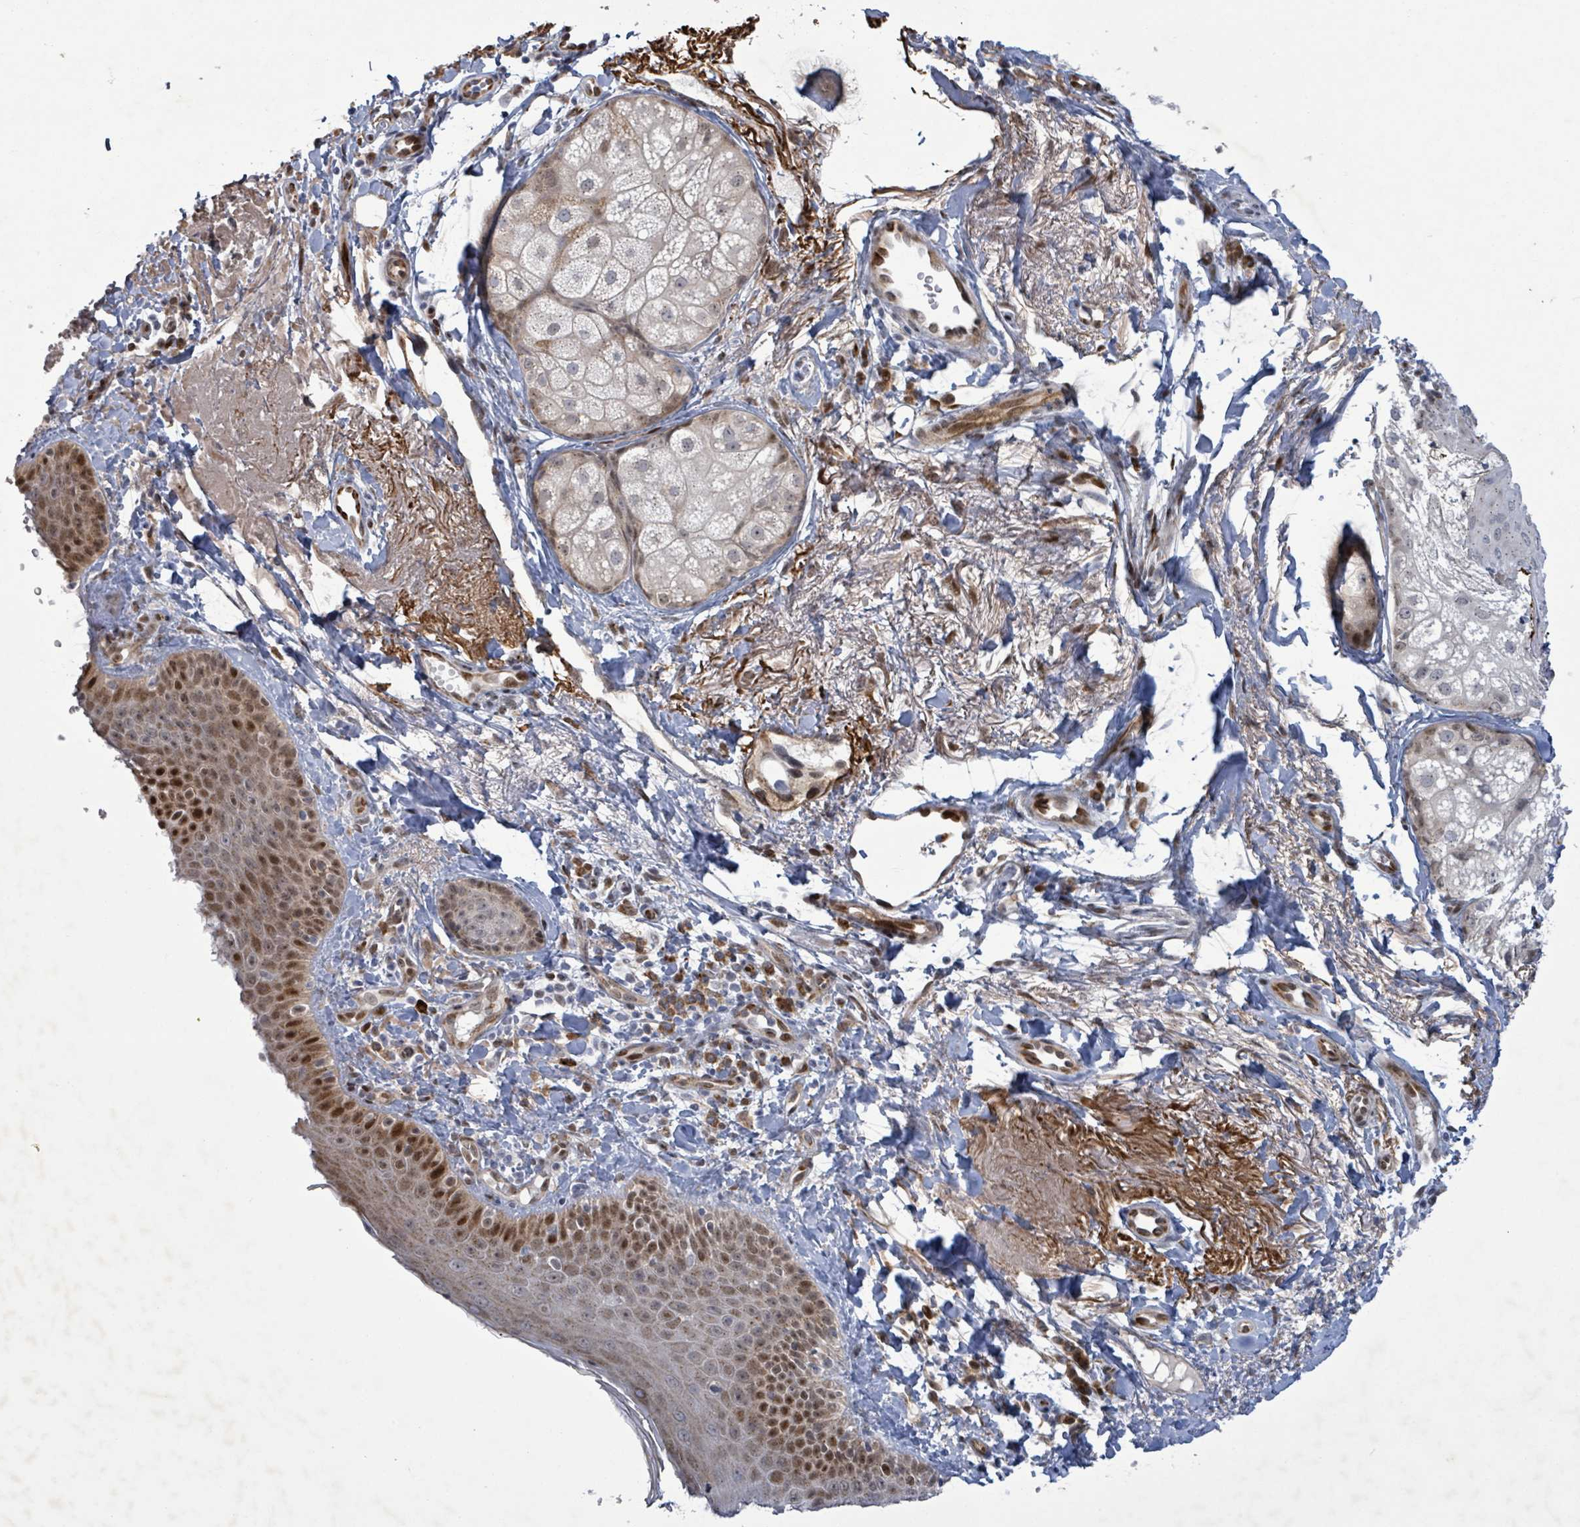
{"staining": {"intensity": "negative", "quantity": "none", "location": "none"}, "tissue": "skin", "cell_type": "Fibroblasts", "image_type": "normal", "snomed": [{"axis": "morphology", "description": "Normal tissue, NOS"}, {"axis": "topography", "description": "Skin"}], "caption": "High magnification brightfield microscopy of benign skin stained with DAB (brown) and counterstained with hematoxylin (blue): fibroblasts show no significant expression.", "gene": "TUSC1", "patient": {"sex": "male", "age": 57}}